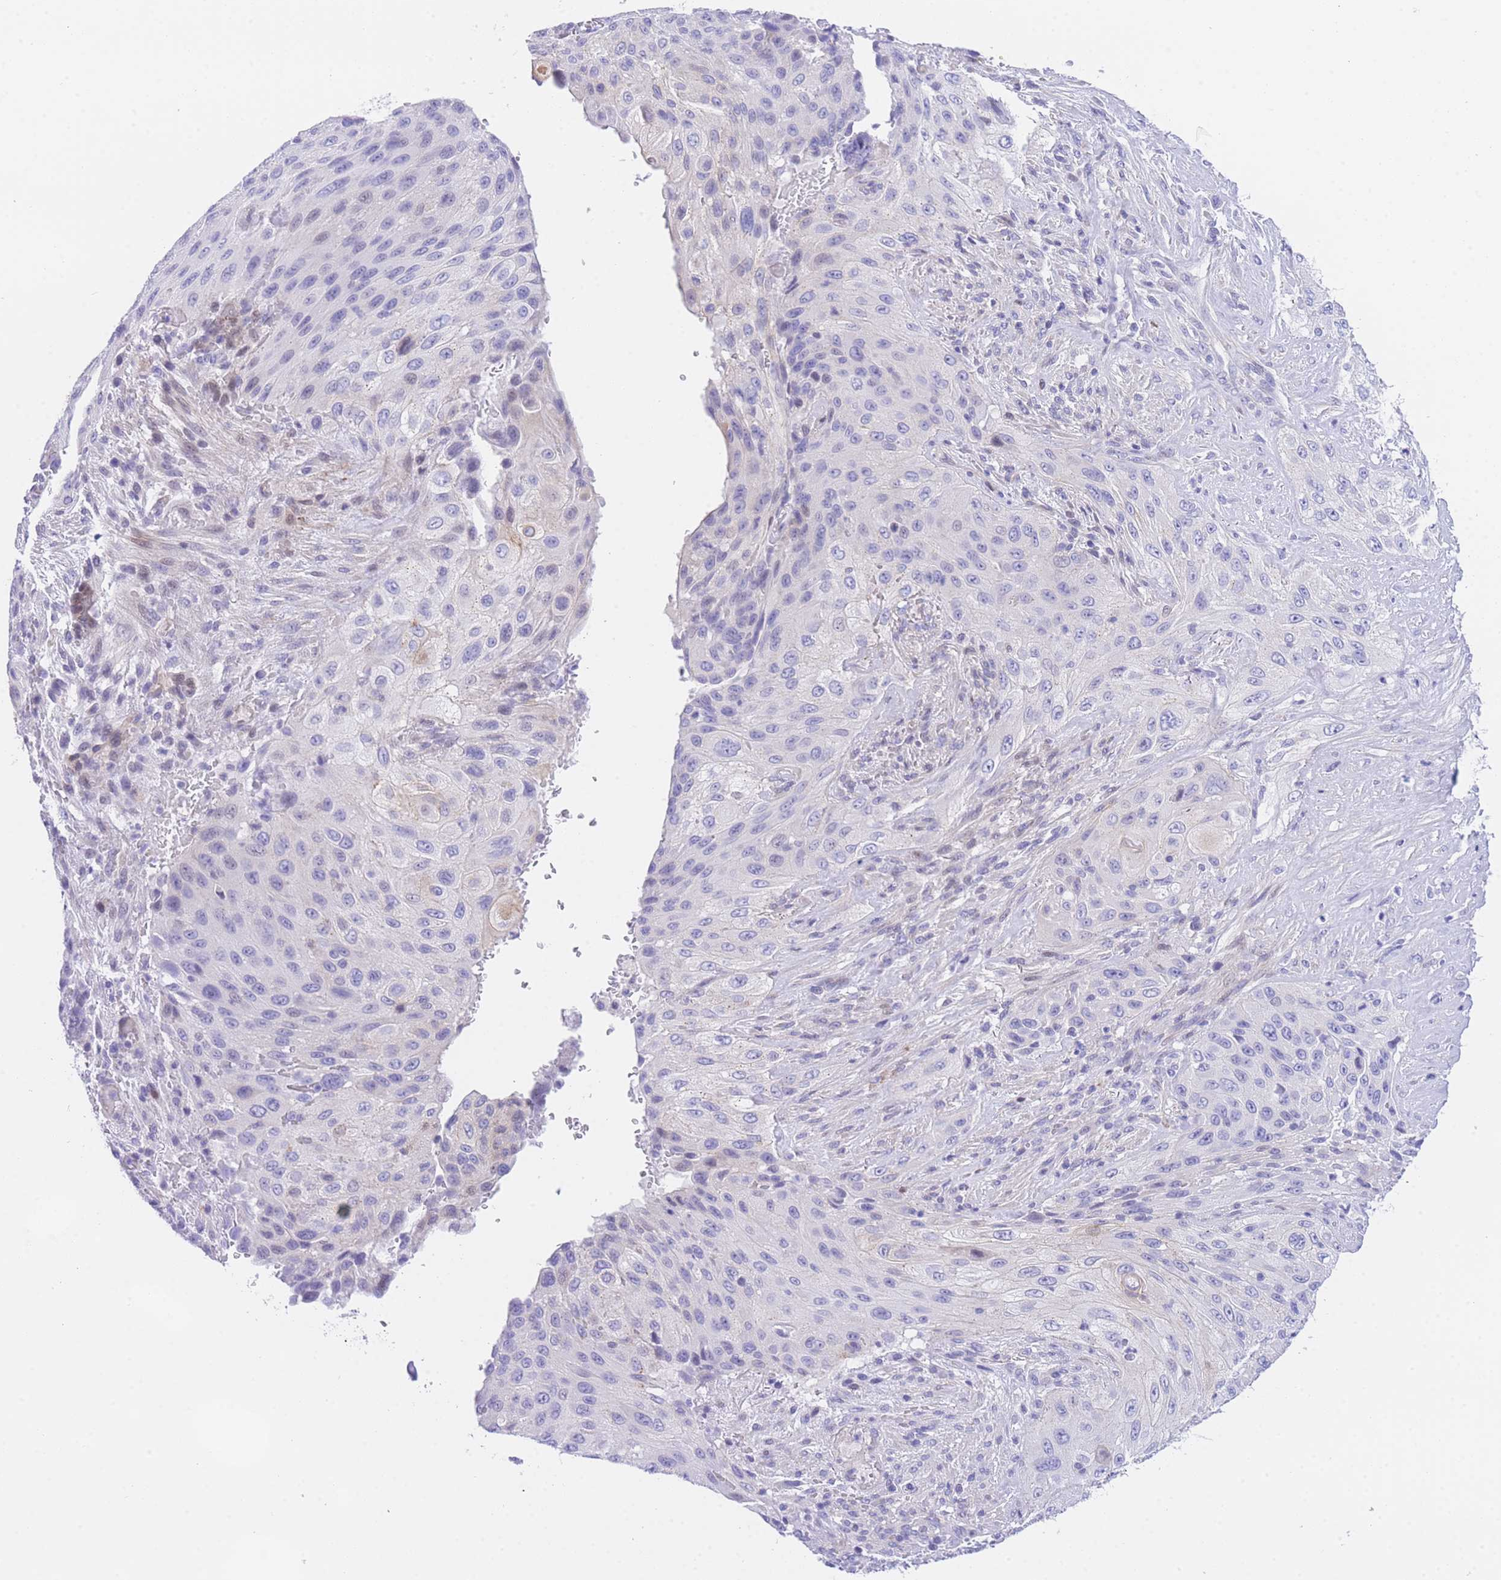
{"staining": {"intensity": "negative", "quantity": "none", "location": "none"}, "tissue": "cervical cancer", "cell_type": "Tumor cells", "image_type": "cancer", "snomed": [{"axis": "morphology", "description": "Squamous cell carcinoma, NOS"}, {"axis": "topography", "description": "Cervix"}], "caption": "Immunohistochemistry (IHC) of human cervical cancer (squamous cell carcinoma) reveals no positivity in tumor cells. Brightfield microscopy of immunohistochemistry stained with DAB (3,3'-diaminobenzidine) (brown) and hematoxylin (blue), captured at high magnification.", "gene": "TIFAB", "patient": {"sex": "female", "age": 42}}